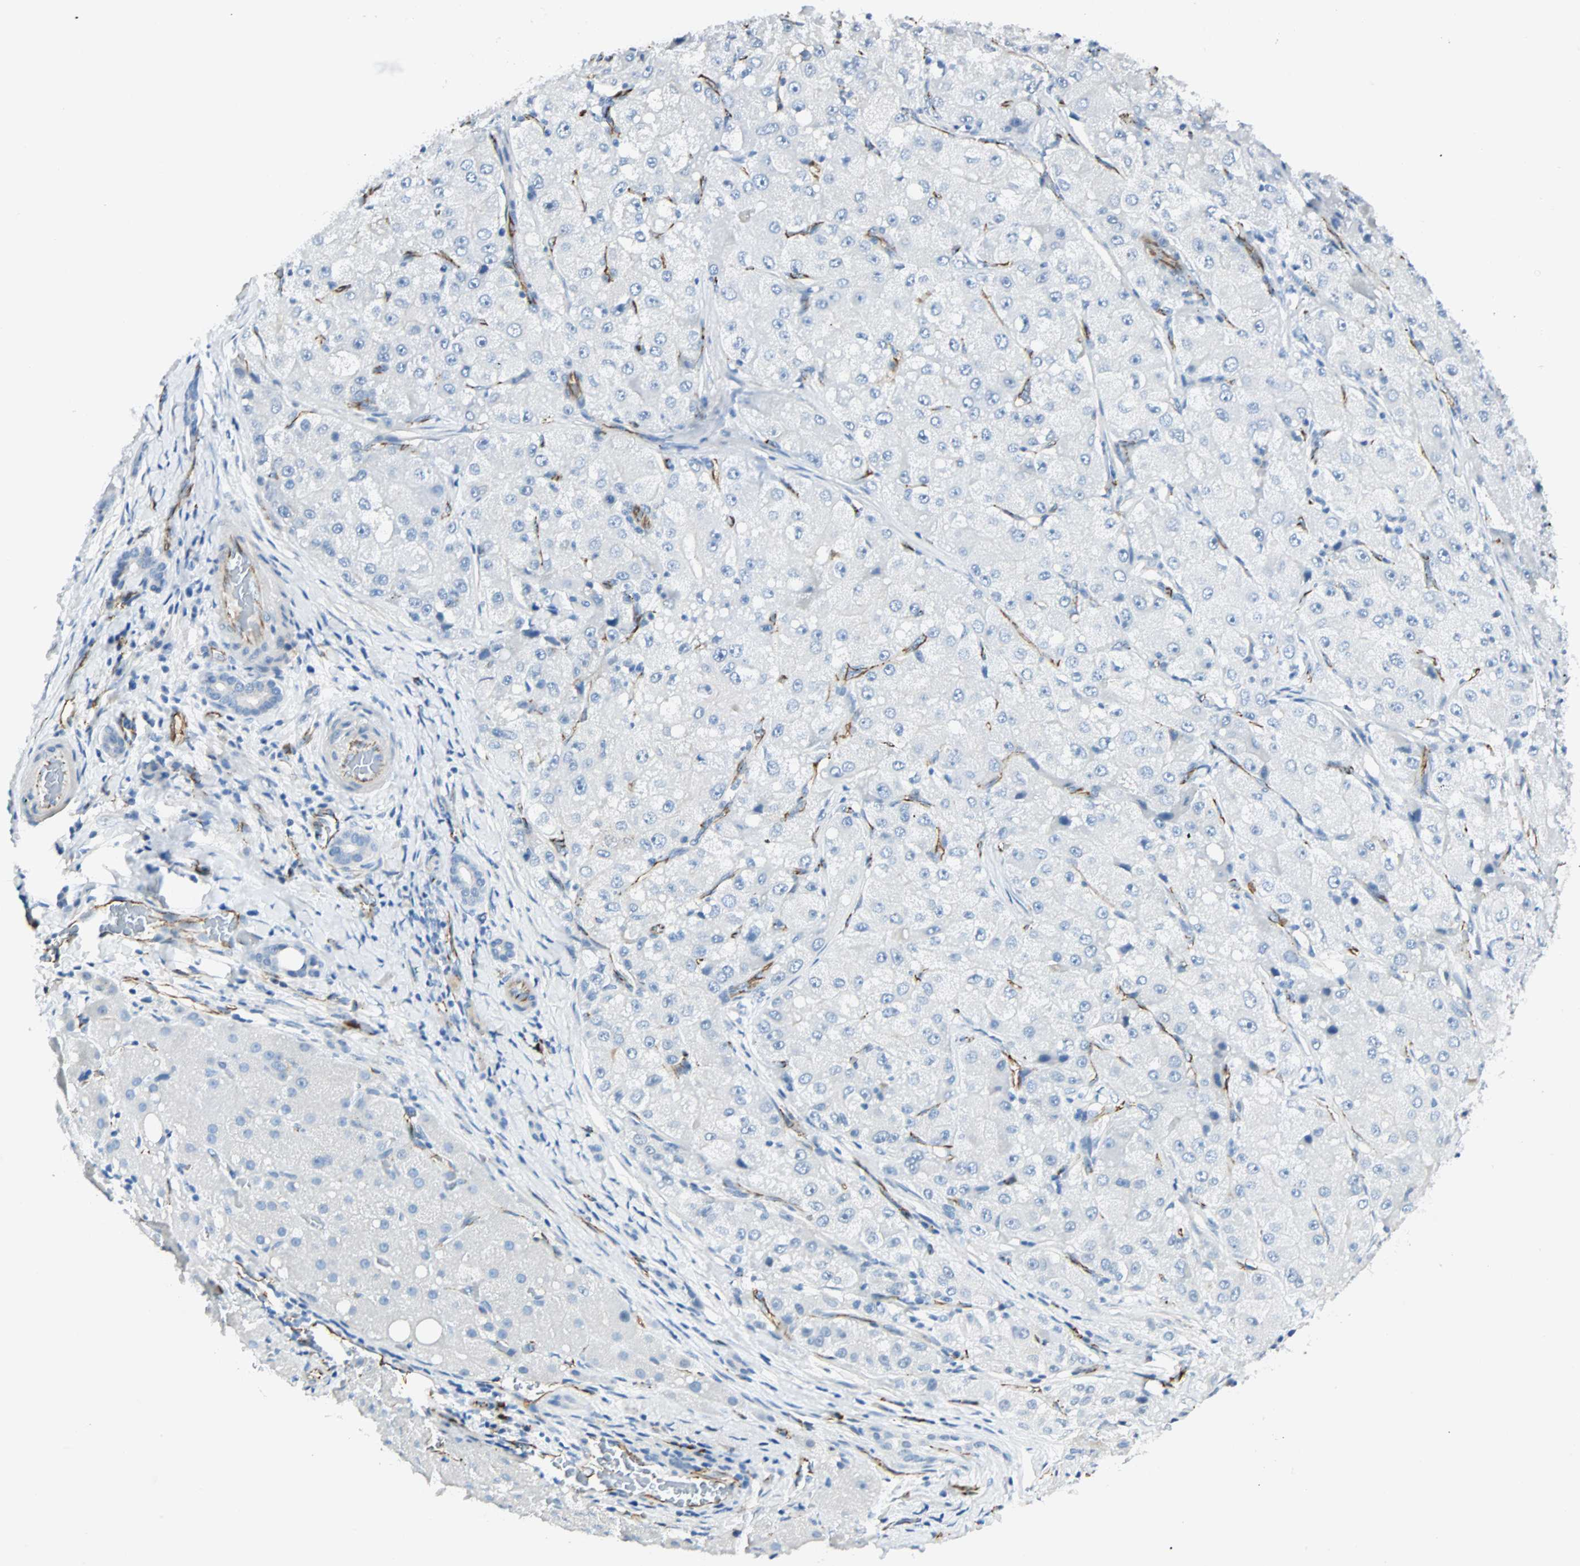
{"staining": {"intensity": "negative", "quantity": "none", "location": "none"}, "tissue": "liver cancer", "cell_type": "Tumor cells", "image_type": "cancer", "snomed": [{"axis": "morphology", "description": "Carcinoma, Hepatocellular, NOS"}, {"axis": "topography", "description": "Liver"}], "caption": "This is a photomicrograph of immunohistochemistry (IHC) staining of liver cancer, which shows no staining in tumor cells.", "gene": "VPS9D1", "patient": {"sex": "male", "age": 80}}